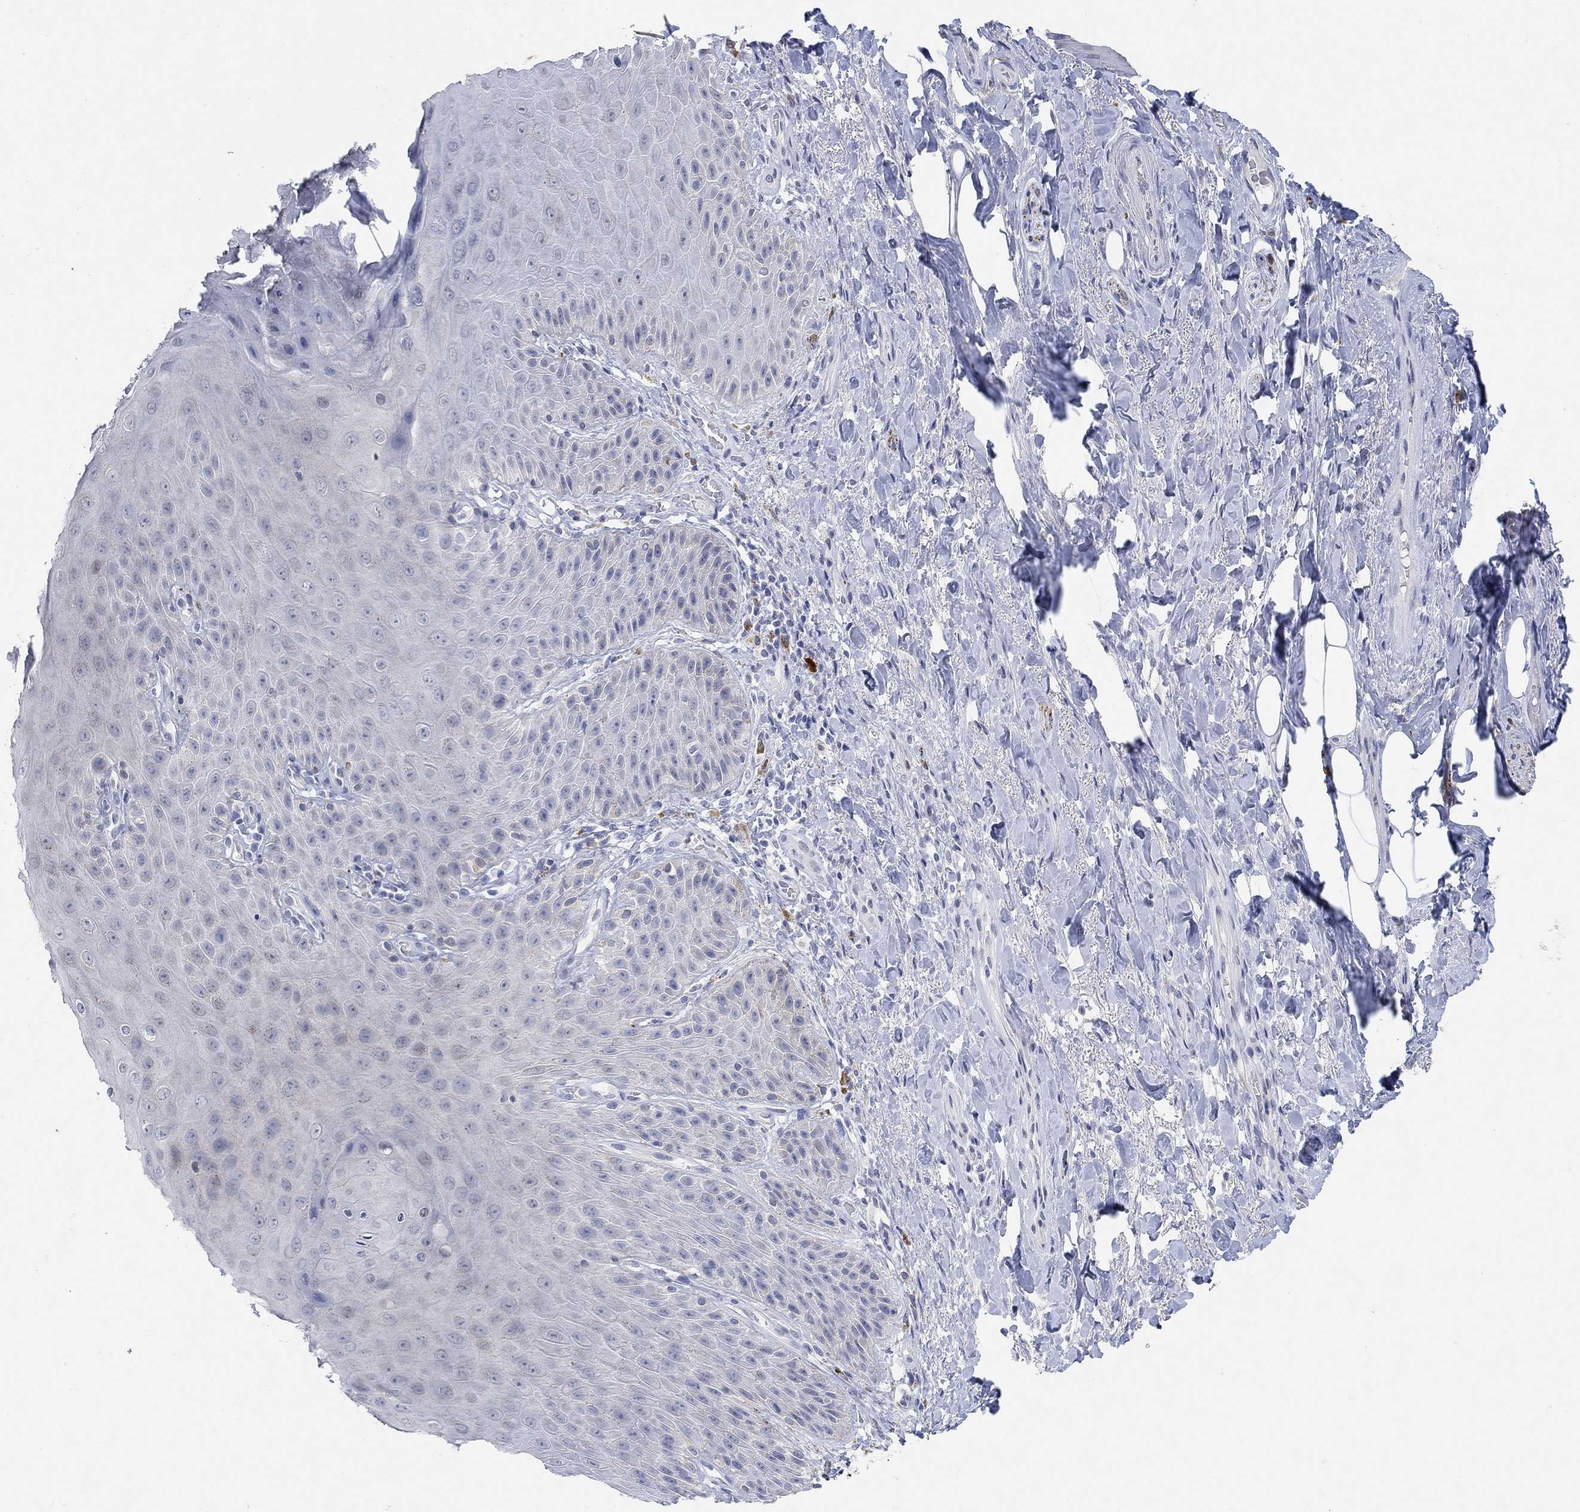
{"staining": {"intensity": "negative", "quantity": "none", "location": "none"}, "tissue": "skin", "cell_type": "Epidermal cells", "image_type": "normal", "snomed": [{"axis": "morphology", "description": "Normal tissue, NOS"}, {"axis": "topography", "description": "Anal"}, {"axis": "topography", "description": "Peripheral nerve tissue"}], "caption": "Histopathology image shows no significant protein staining in epidermal cells of unremarkable skin.", "gene": "VAT1L", "patient": {"sex": "male", "age": 53}}